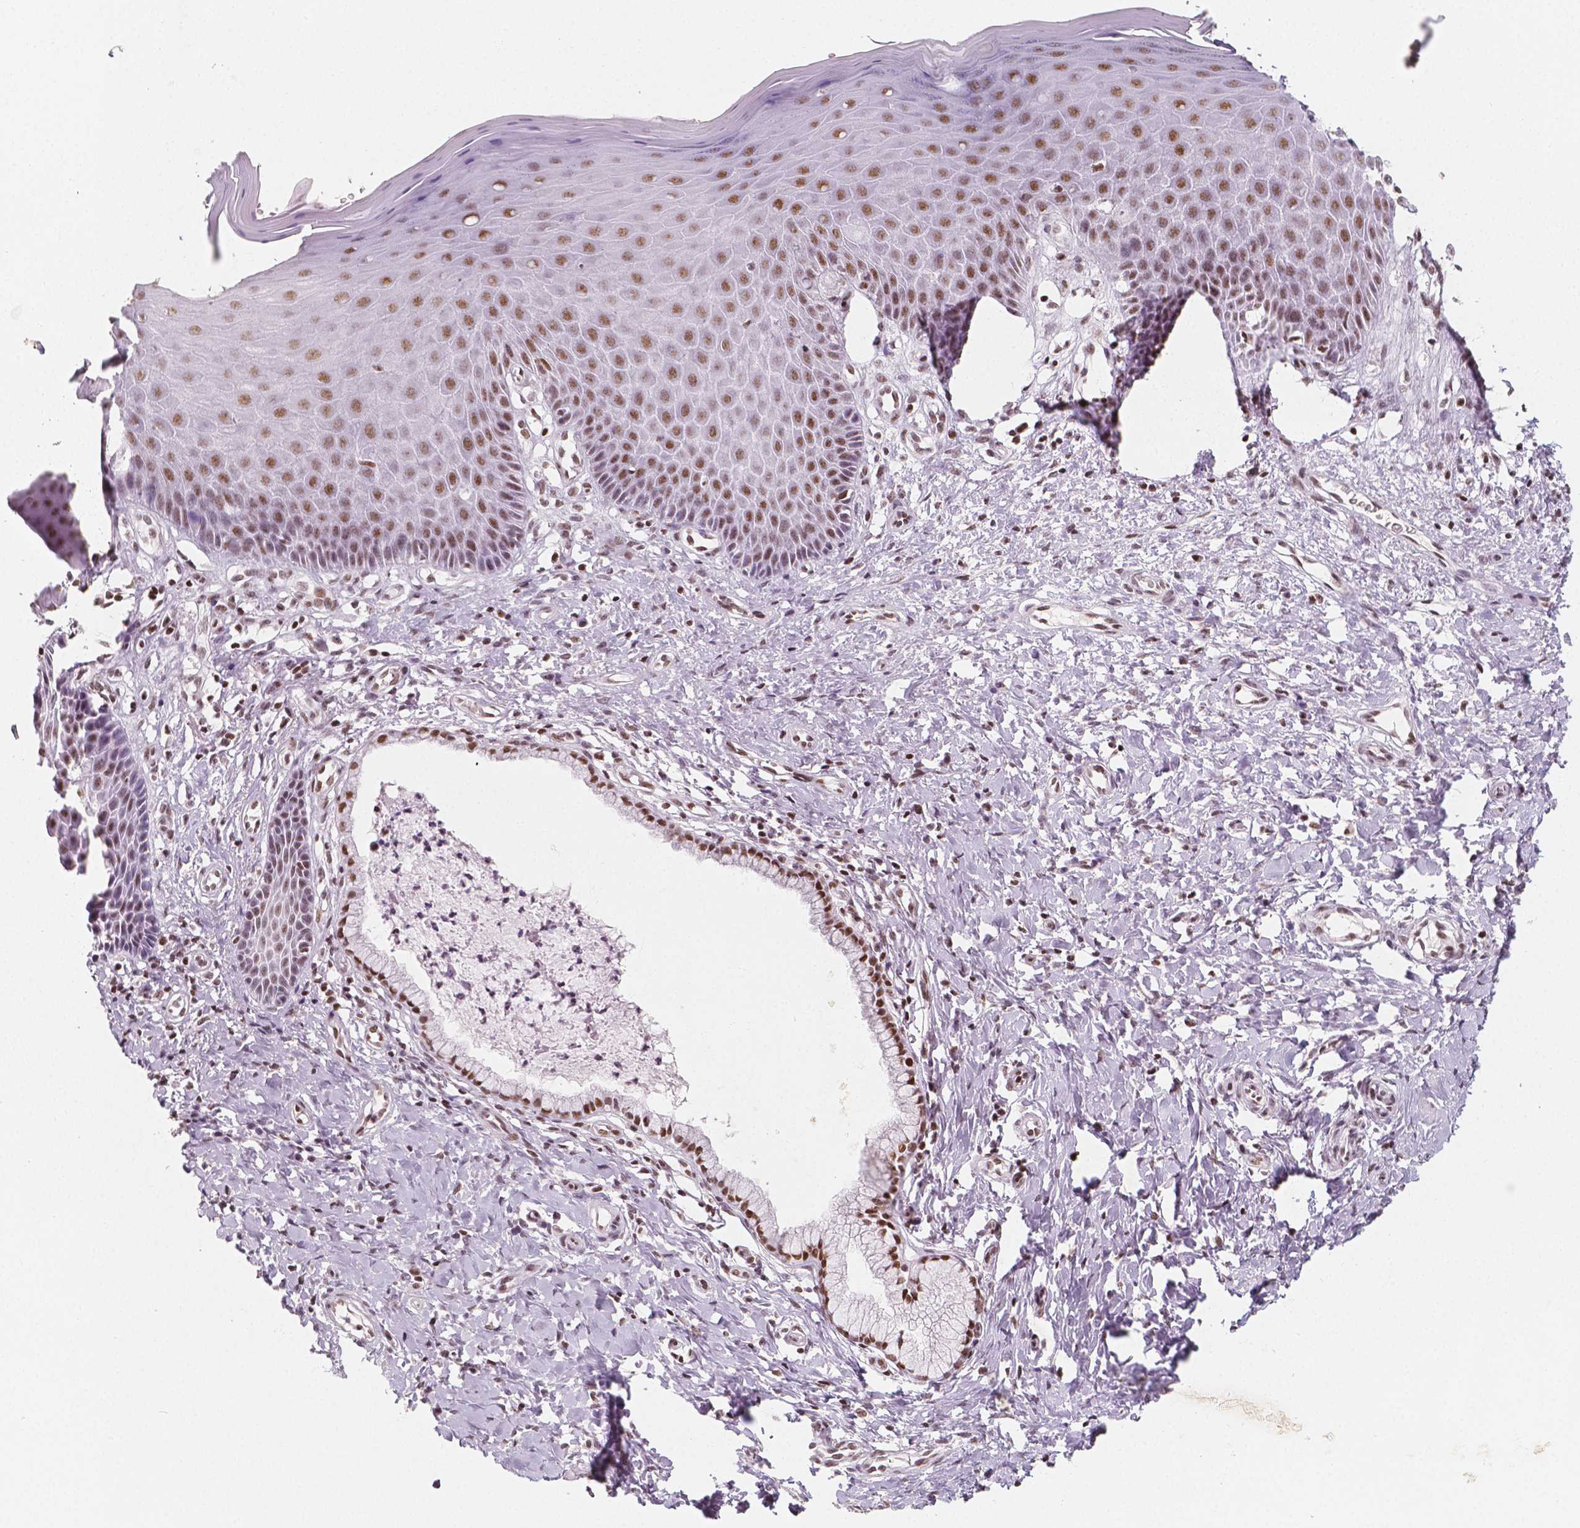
{"staining": {"intensity": "moderate", "quantity": ">75%", "location": "nuclear"}, "tissue": "vagina", "cell_type": "Squamous epithelial cells", "image_type": "normal", "snomed": [{"axis": "morphology", "description": "Normal tissue, NOS"}, {"axis": "topography", "description": "Vagina"}], "caption": "Vagina stained for a protein reveals moderate nuclear positivity in squamous epithelial cells. (brown staining indicates protein expression, while blue staining denotes nuclei).", "gene": "HDAC1", "patient": {"sex": "female", "age": 83}}